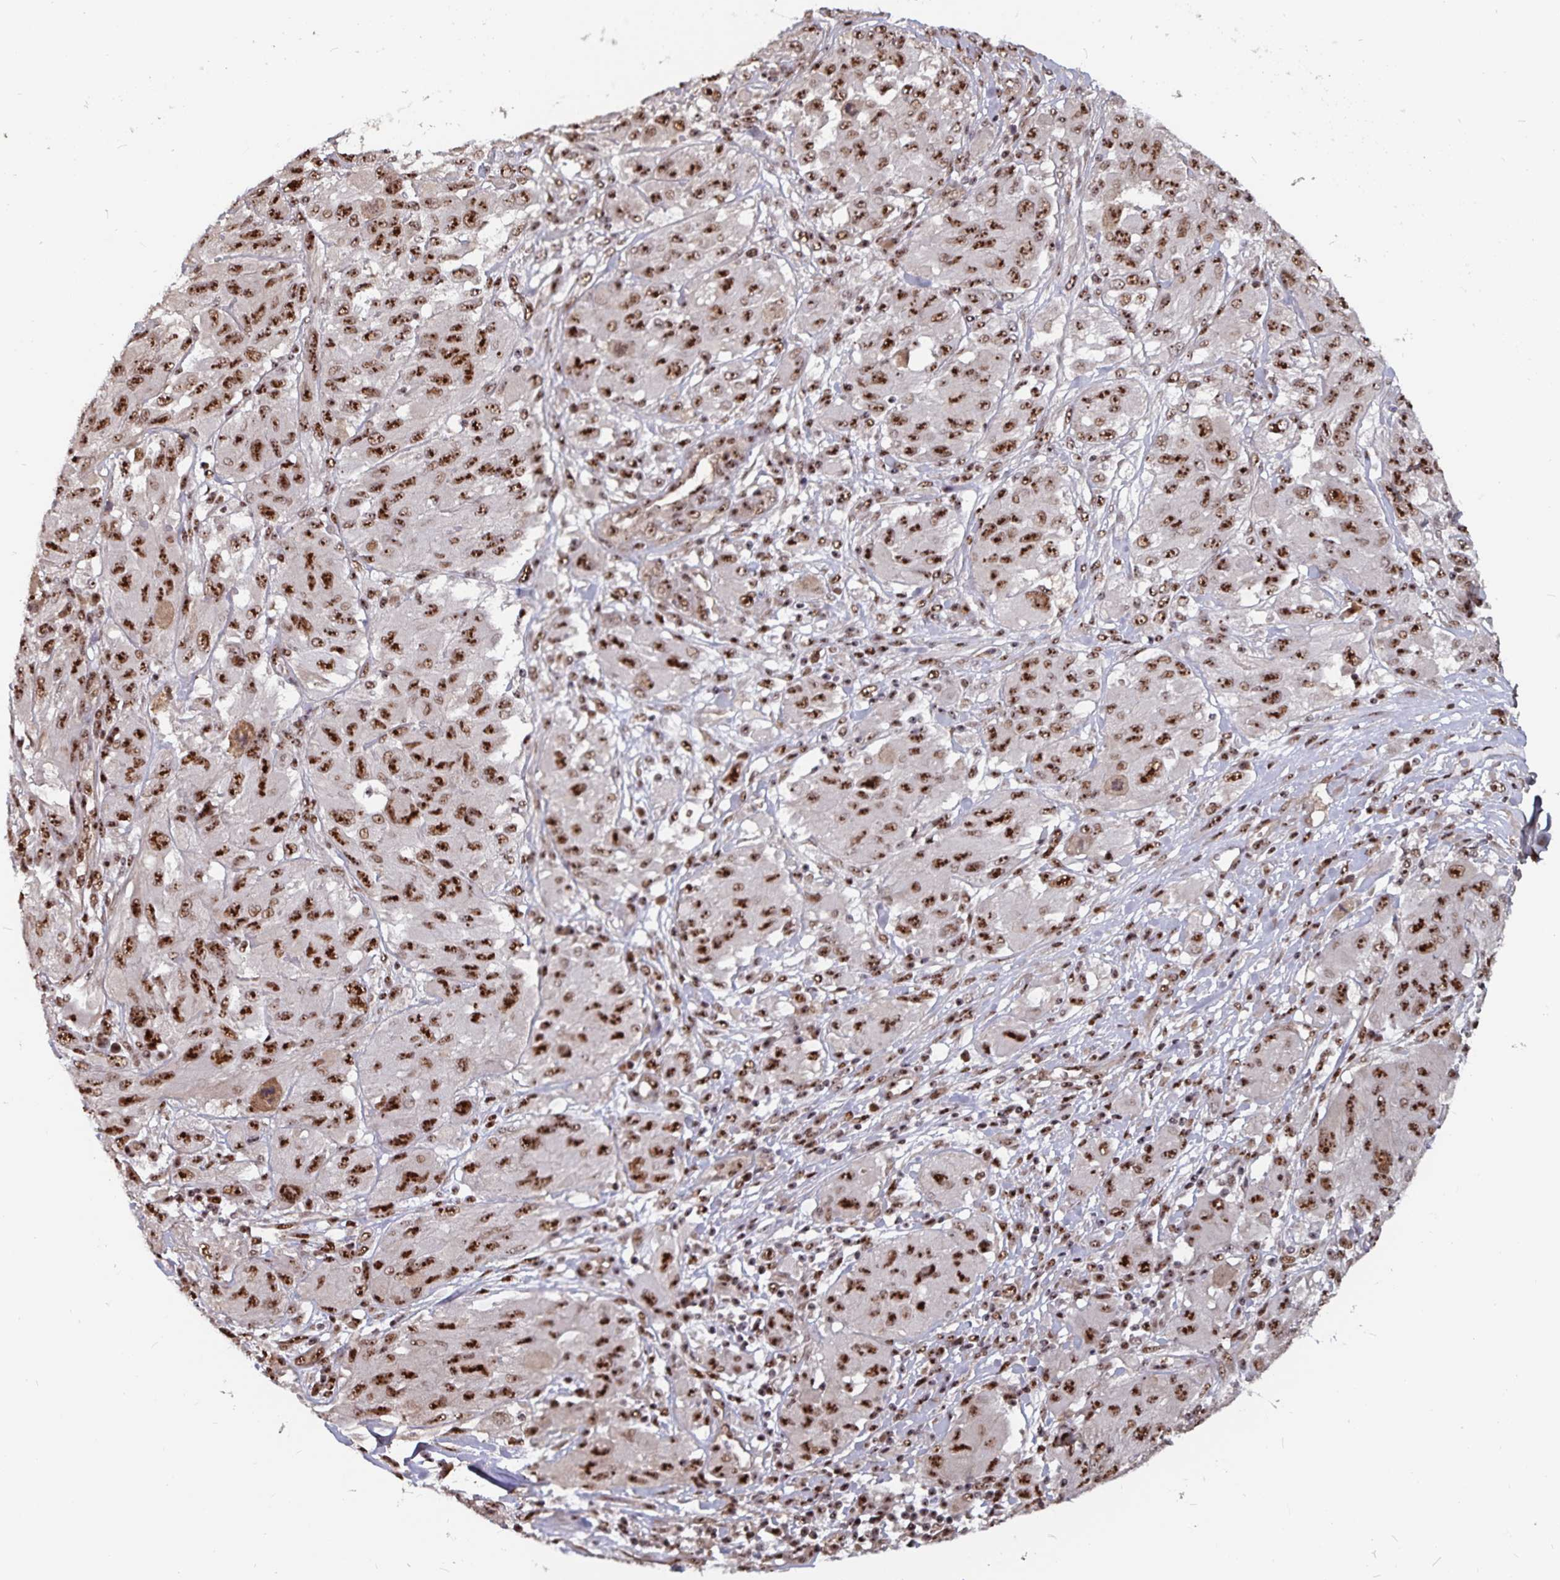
{"staining": {"intensity": "moderate", "quantity": ">75%", "location": "nuclear"}, "tissue": "melanoma", "cell_type": "Tumor cells", "image_type": "cancer", "snomed": [{"axis": "morphology", "description": "Malignant melanoma, NOS"}, {"axis": "topography", "description": "Skin"}], "caption": "Immunohistochemical staining of human malignant melanoma exhibits medium levels of moderate nuclear staining in approximately >75% of tumor cells.", "gene": "LAS1L", "patient": {"sex": "female", "age": 91}}